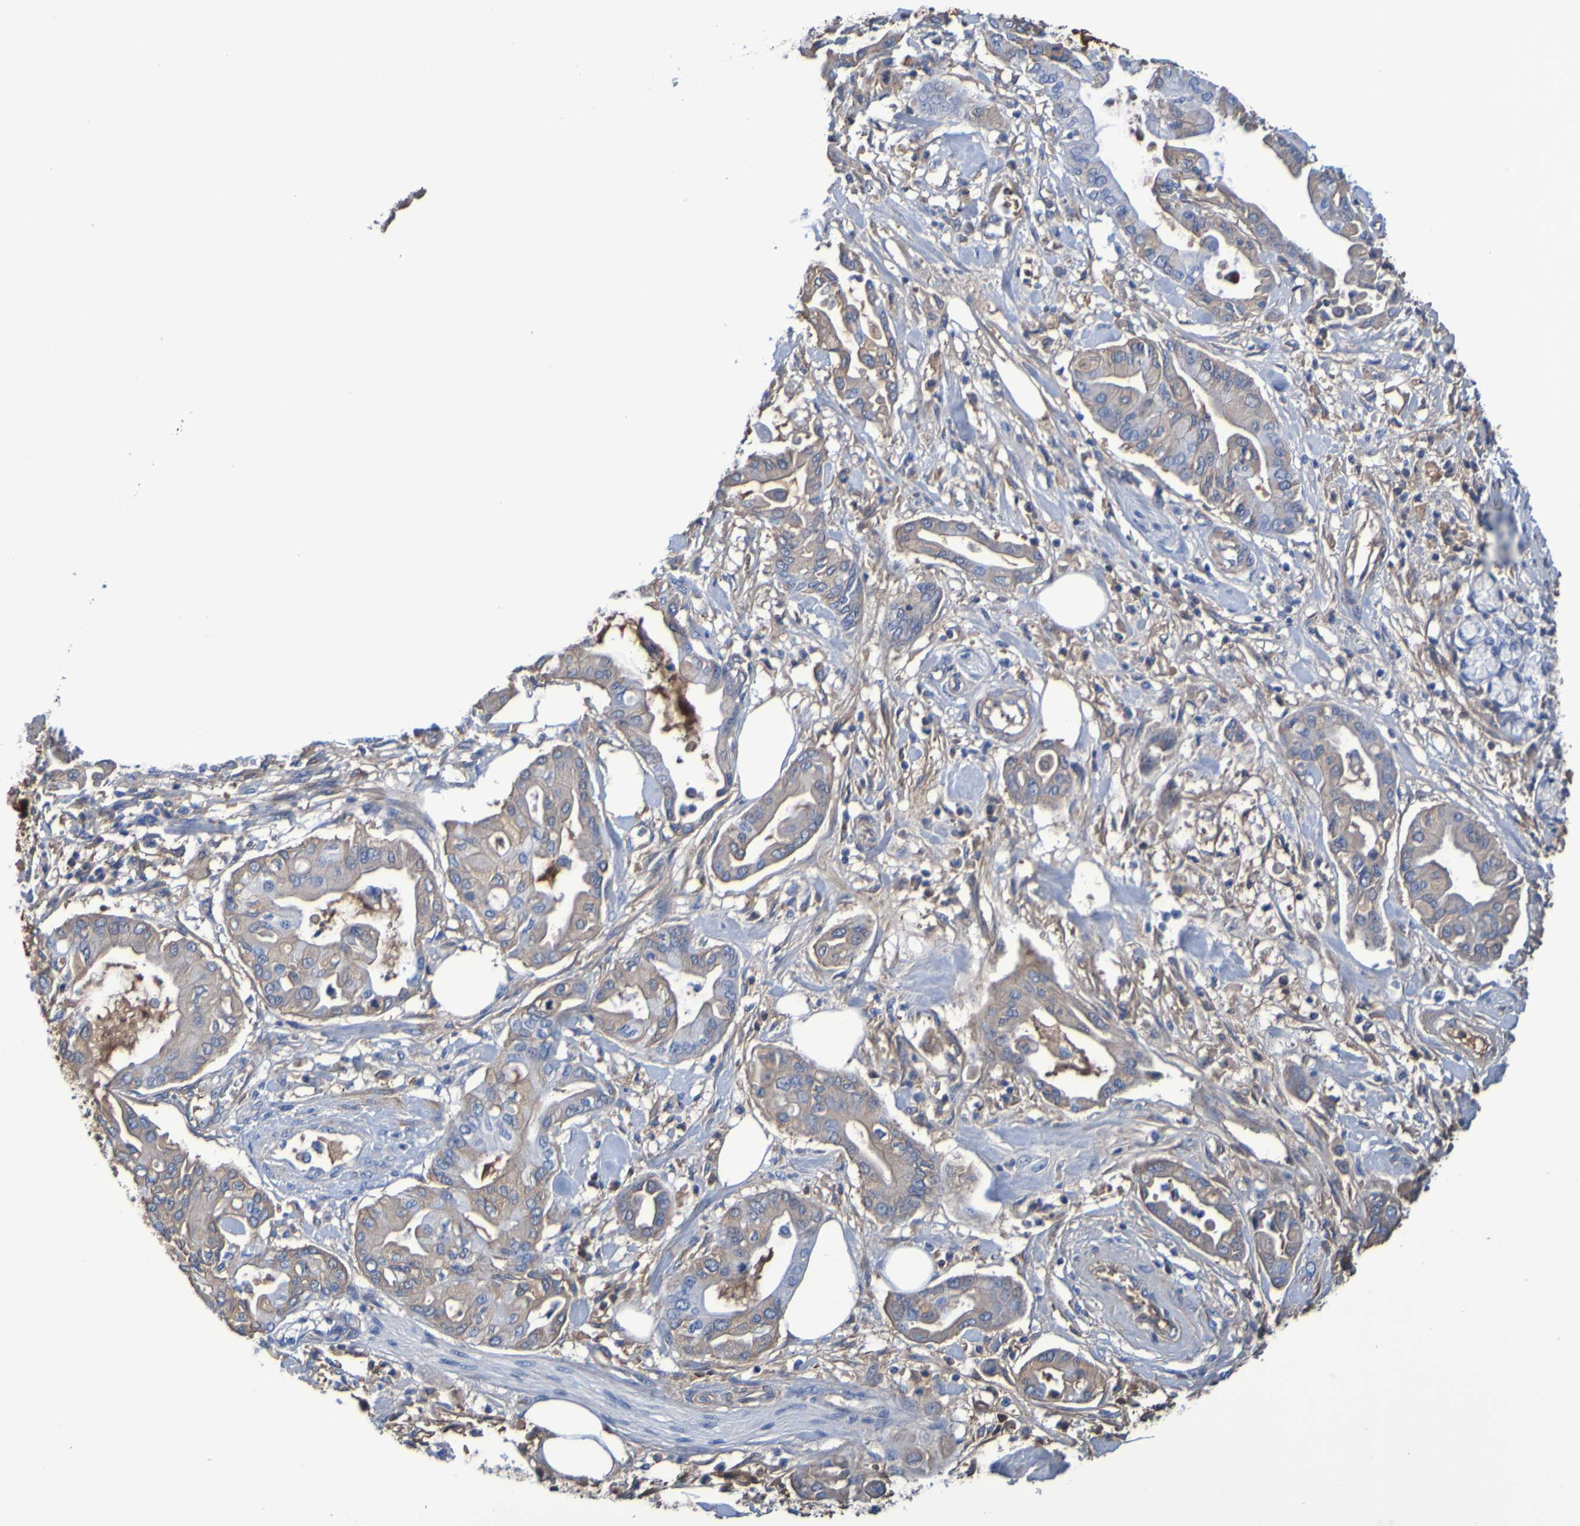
{"staining": {"intensity": "weak", "quantity": "25%-75%", "location": "cytoplasmic/membranous"}, "tissue": "pancreatic cancer", "cell_type": "Tumor cells", "image_type": "cancer", "snomed": [{"axis": "morphology", "description": "Adenocarcinoma, NOS"}, {"axis": "morphology", "description": "Adenocarcinoma, metastatic, NOS"}, {"axis": "topography", "description": "Lymph node"}, {"axis": "topography", "description": "Pancreas"}, {"axis": "topography", "description": "Duodenum"}], "caption": "This image displays immunohistochemistry (IHC) staining of pancreatic cancer (metastatic adenocarcinoma), with low weak cytoplasmic/membranous positivity in approximately 25%-75% of tumor cells.", "gene": "GAB3", "patient": {"sex": "female", "age": 64}}